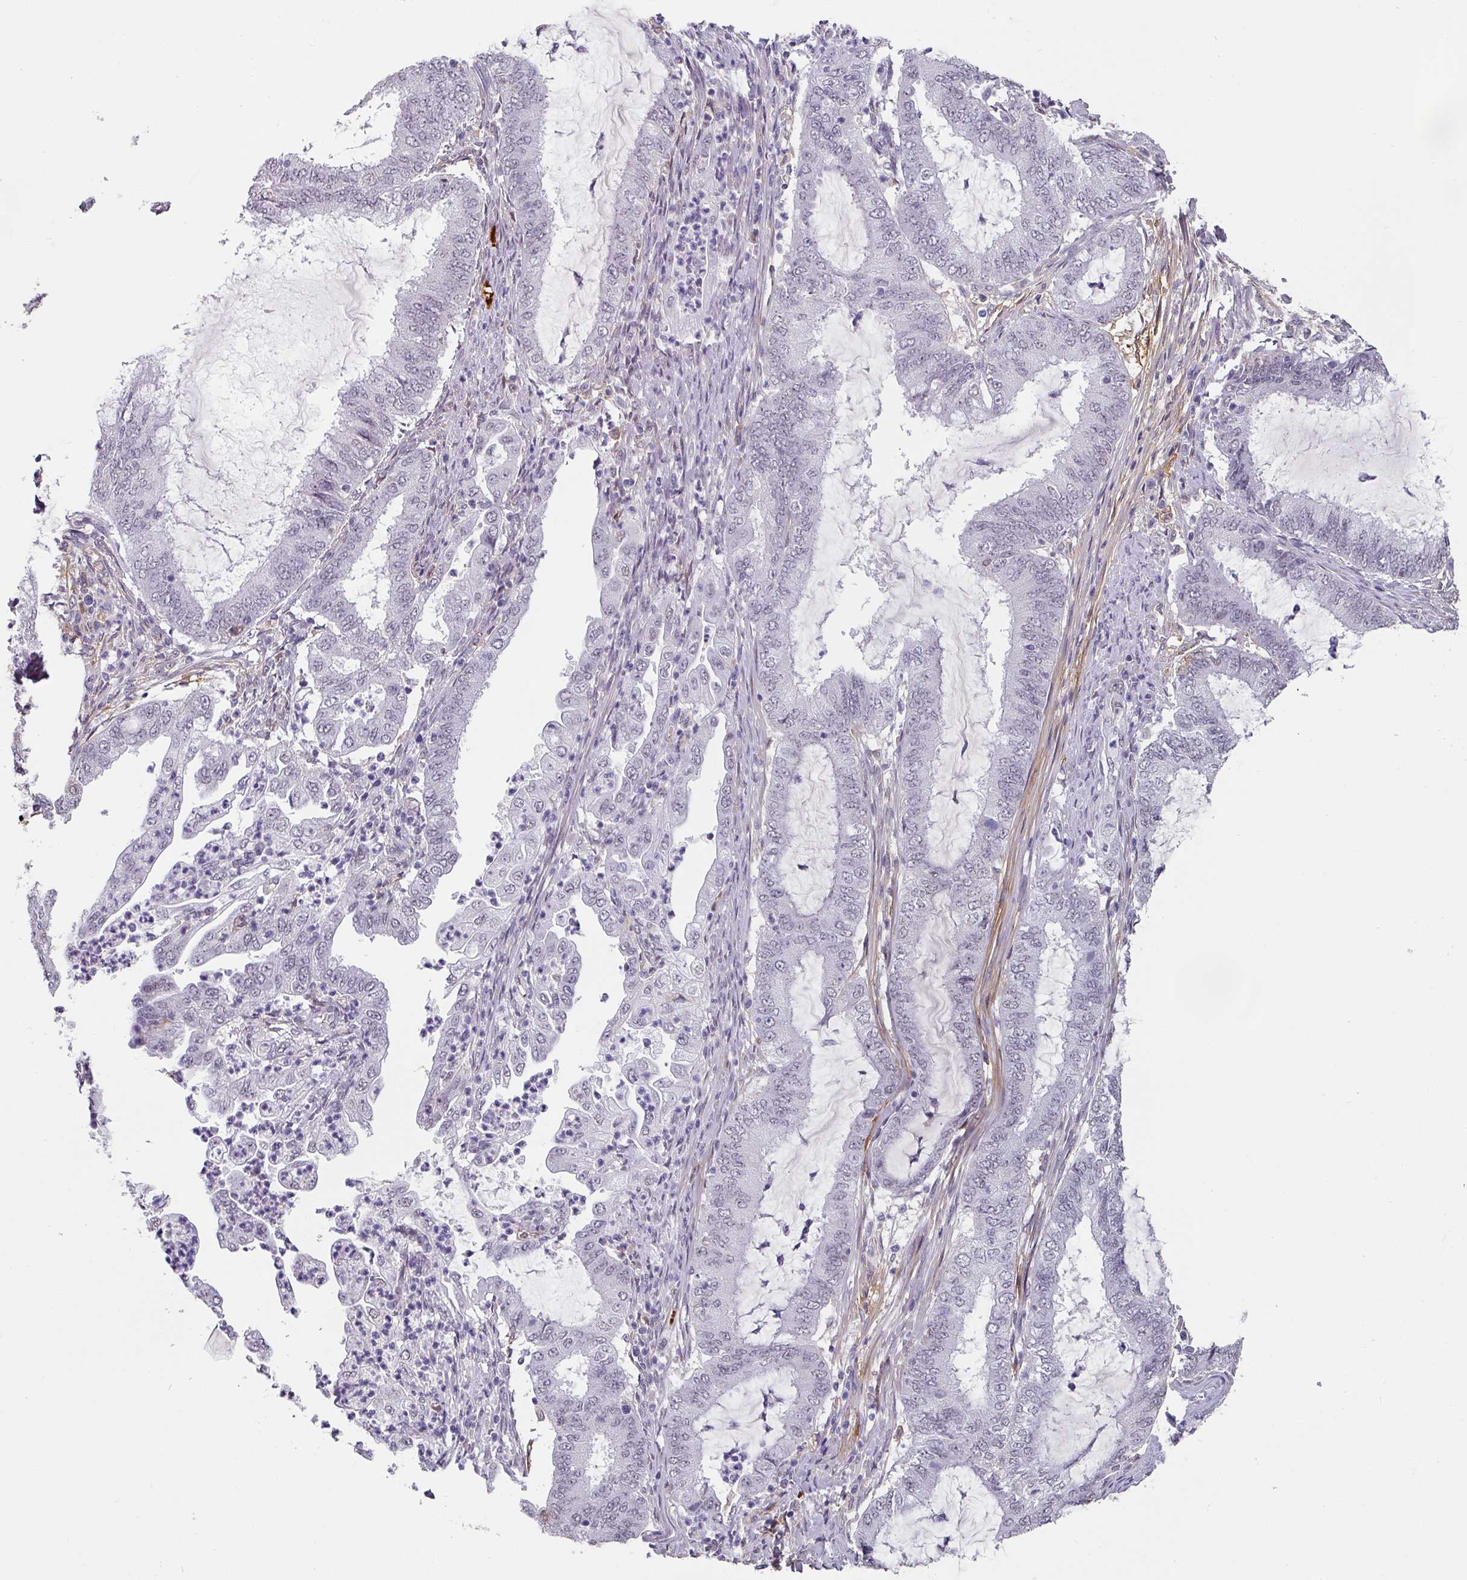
{"staining": {"intensity": "negative", "quantity": "none", "location": "none"}, "tissue": "endometrial cancer", "cell_type": "Tumor cells", "image_type": "cancer", "snomed": [{"axis": "morphology", "description": "Adenocarcinoma, NOS"}, {"axis": "topography", "description": "Endometrium"}], "caption": "High power microscopy micrograph of an immunohistochemistry (IHC) histopathology image of endometrial cancer (adenocarcinoma), revealing no significant positivity in tumor cells.", "gene": "C1QB", "patient": {"sex": "female", "age": 51}}